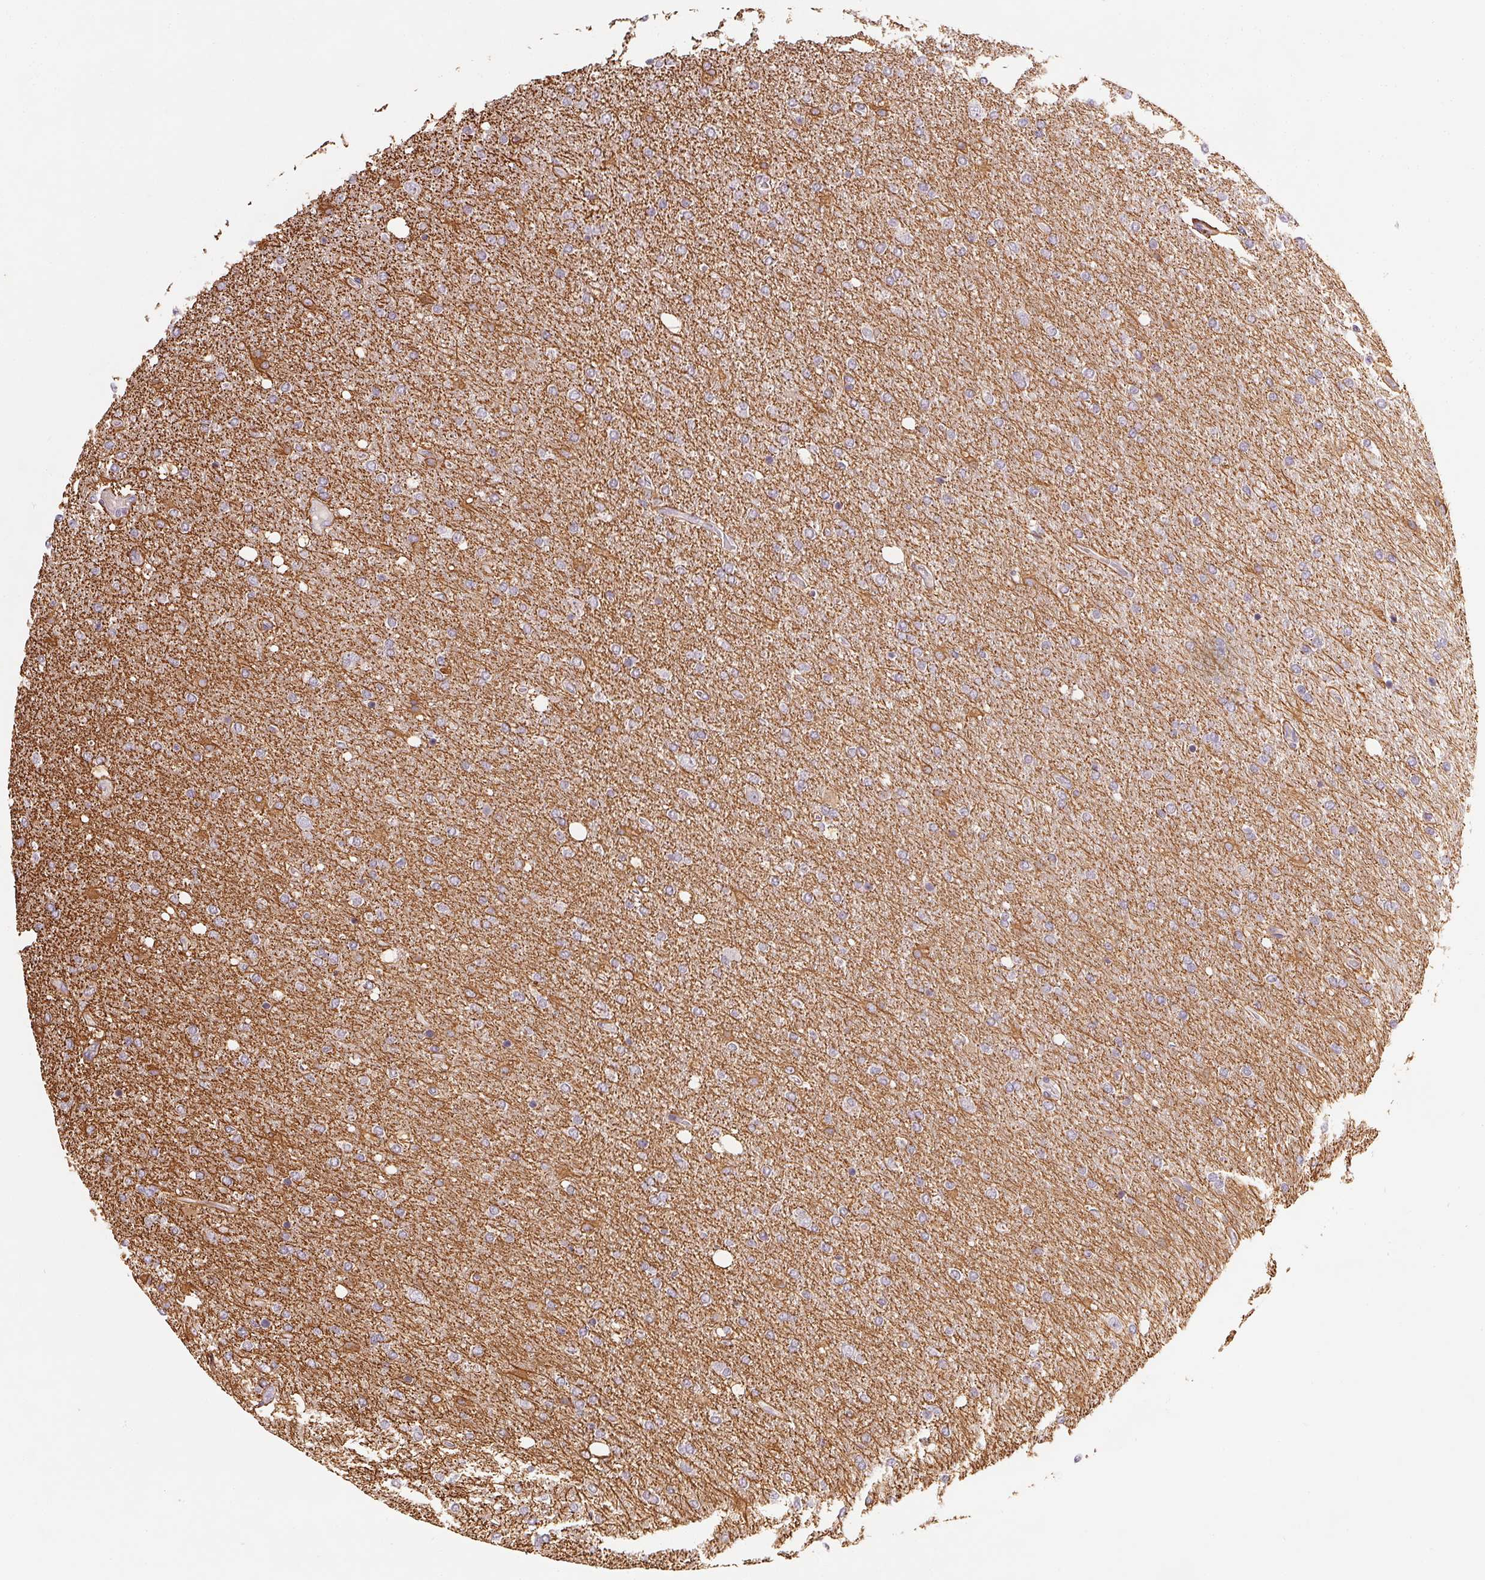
{"staining": {"intensity": "negative", "quantity": "none", "location": "none"}, "tissue": "glioma", "cell_type": "Tumor cells", "image_type": "cancer", "snomed": [{"axis": "morphology", "description": "Glioma, malignant, High grade"}, {"axis": "topography", "description": "Cerebral cortex"}], "caption": "Immunohistochemical staining of human high-grade glioma (malignant) exhibits no significant positivity in tumor cells.", "gene": "NCOA4", "patient": {"sex": "male", "age": 70}}